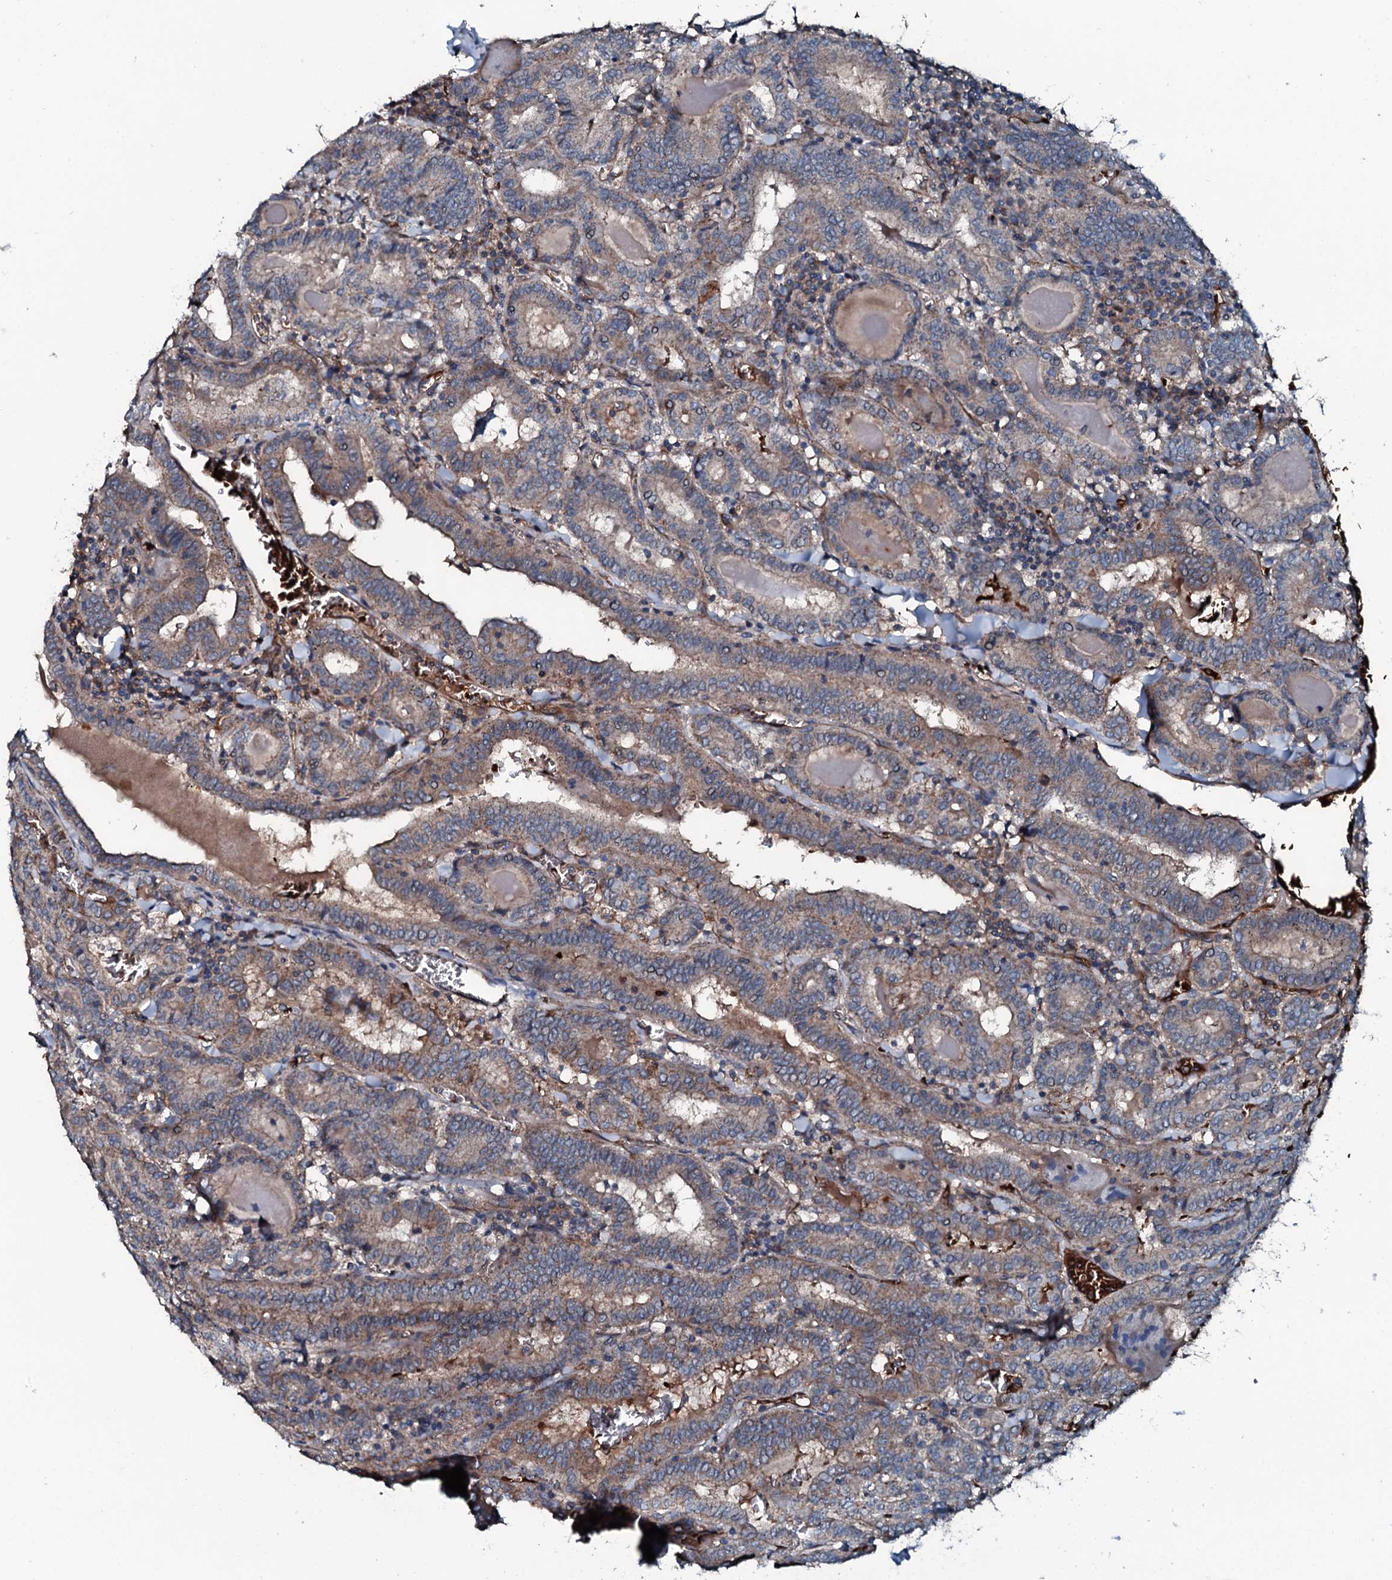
{"staining": {"intensity": "moderate", "quantity": ">75%", "location": "cytoplasmic/membranous"}, "tissue": "thyroid cancer", "cell_type": "Tumor cells", "image_type": "cancer", "snomed": [{"axis": "morphology", "description": "Papillary adenocarcinoma, NOS"}, {"axis": "topography", "description": "Thyroid gland"}], "caption": "Thyroid cancer stained with DAB (3,3'-diaminobenzidine) IHC displays medium levels of moderate cytoplasmic/membranous expression in about >75% of tumor cells. The staining was performed using DAB (3,3'-diaminobenzidine), with brown indicating positive protein expression. Nuclei are stained blue with hematoxylin.", "gene": "TRIM7", "patient": {"sex": "female", "age": 72}}